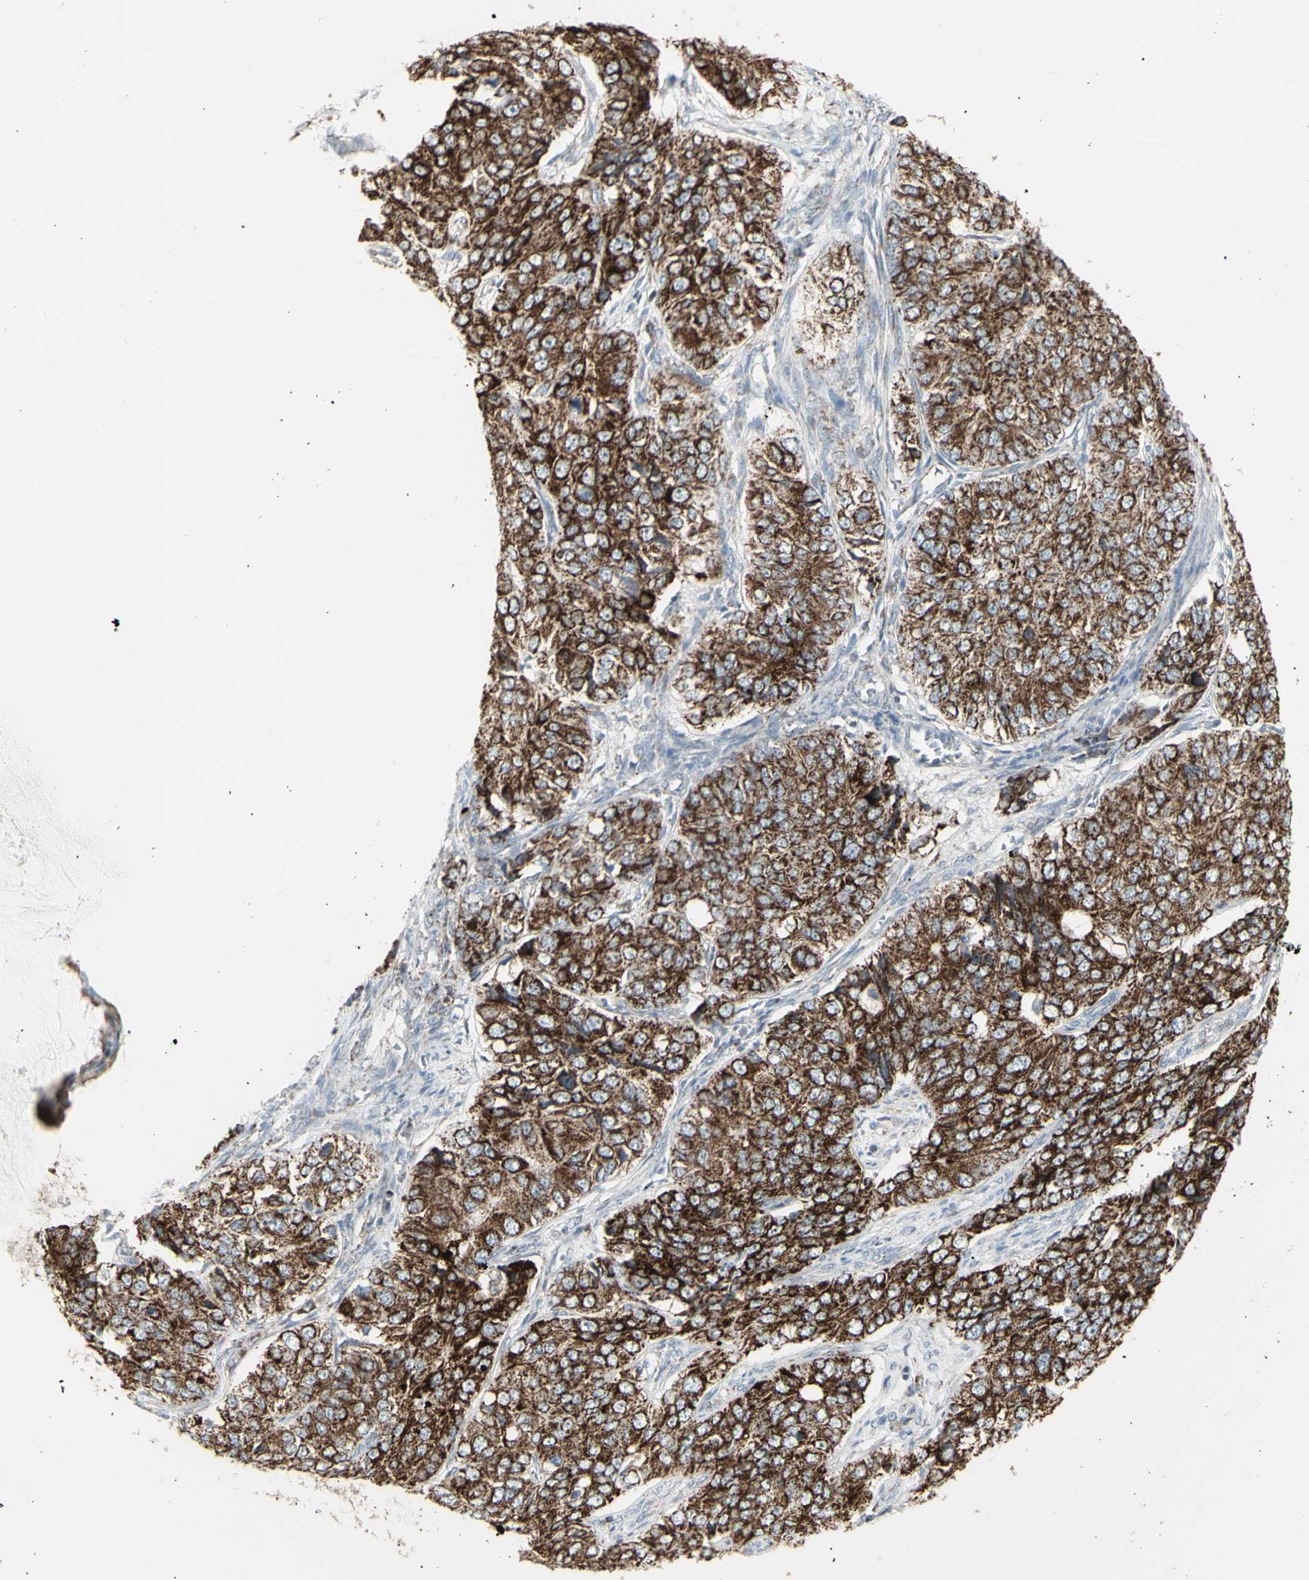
{"staining": {"intensity": "strong", "quantity": ">75%", "location": "cytoplasmic/membranous"}, "tissue": "ovarian cancer", "cell_type": "Tumor cells", "image_type": "cancer", "snomed": [{"axis": "morphology", "description": "Carcinoma, endometroid"}, {"axis": "topography", "description": "Ovary"}], "caption": "Immunohistochemical staining of human ovarian cancer shows high levels of strong cytoplasmic/membranous positivity in about >75% of tumor cells. The staining is performed using DAB brown chromogen to label protein expression. The nuclei are counter-stained blue using hematoxylin.", "gene": "PLGRKT", "patient": {"sex": "female", "age": 51}}